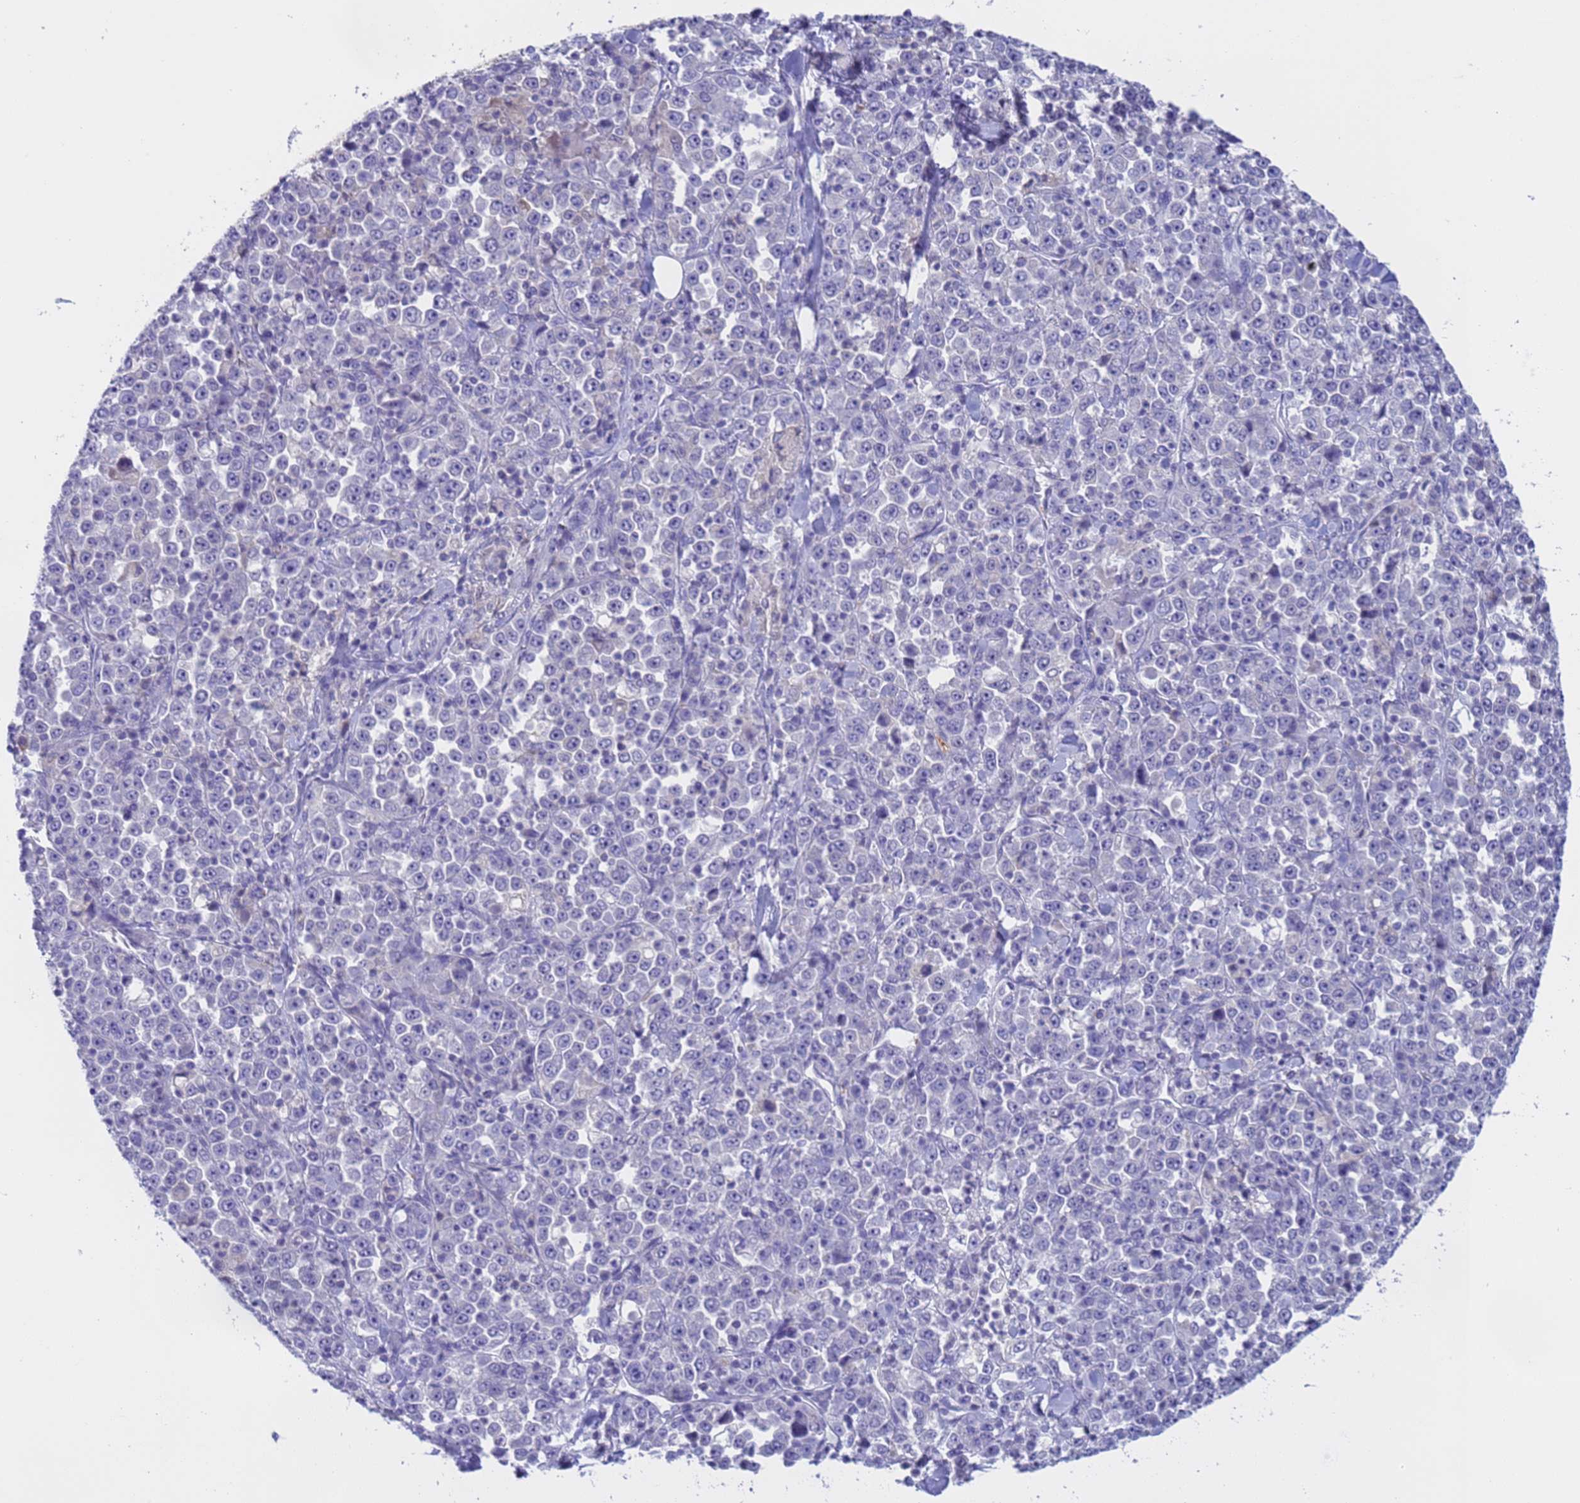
{"staining": {"intensity": "negative", "quantity": "none", "location": "none"}, "tissue": "stomach cancer", "cell_type": "Tumor cells", "image_type": "cancer", "snomed": [{"axis": "morphology", "description": "Normal tissue, NOS"}, {"axis": "morphology", "description": "Adenocarcinoma, NOS"}, {"axis": "topography", "description": "Stomach, upper"}, {"axis": "topography", "description": "Stomach"}], "caption": "A histopathology image of human stomach adenocarcinoma is negative for staining in tumor cells.", "gene": "CAPN7", "patient": {"sex": "male", "age": 59}}